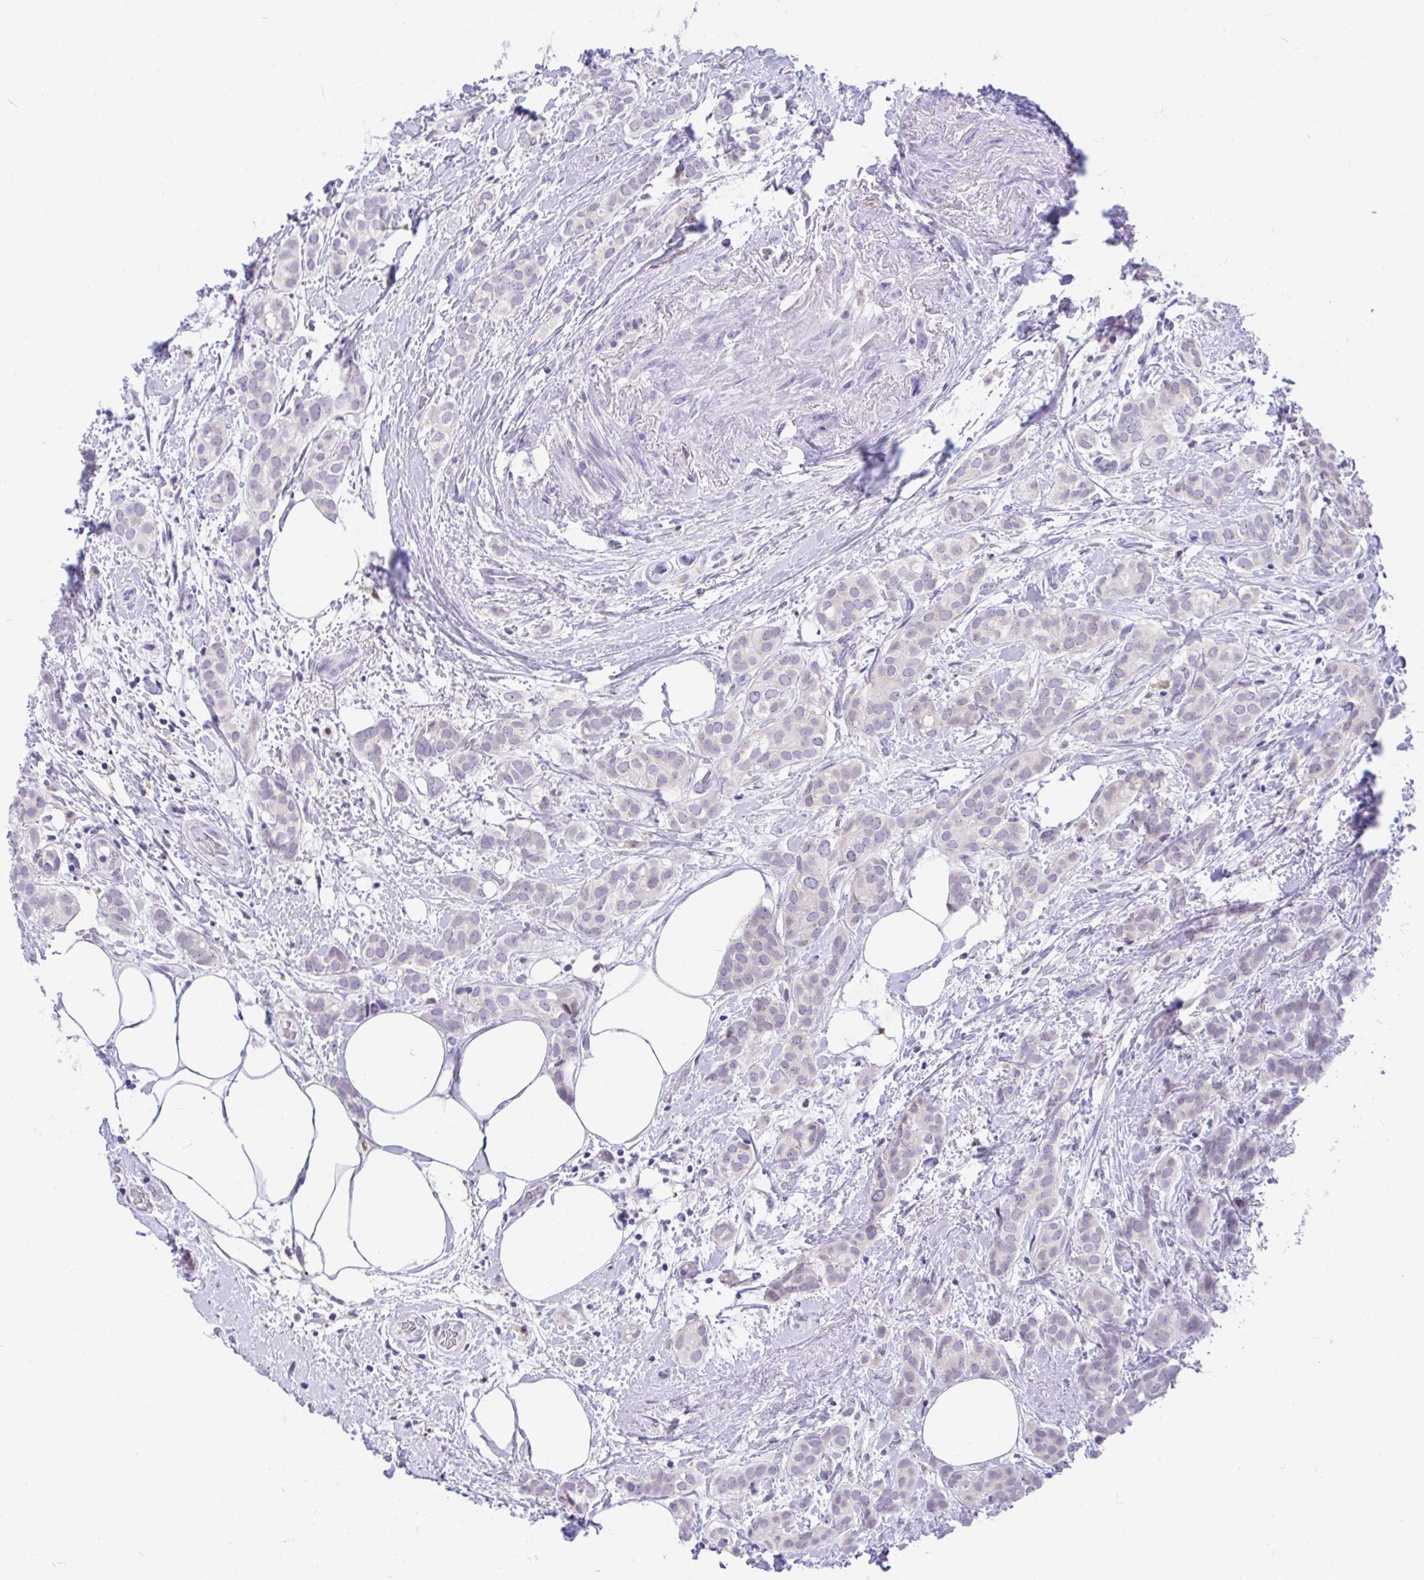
{"staining": {"intensity": "negative", "quantity": "none", "location": "none"}, "tissue": "breast cancer", "cell_type": "Tumor cells", "image_type": "cancer", "snomed": [{"axis": "morphology", "description": "Duct carcinoma"}, {"axis": "topography", "description": "Breast"}], "caption": "Breast intraductal carcinoma stained for a protein using immunohistochemistry shows no positivity tumor cells.", "gene": "GLB1L2", "patient": {"sex": "female", "age": 73}}